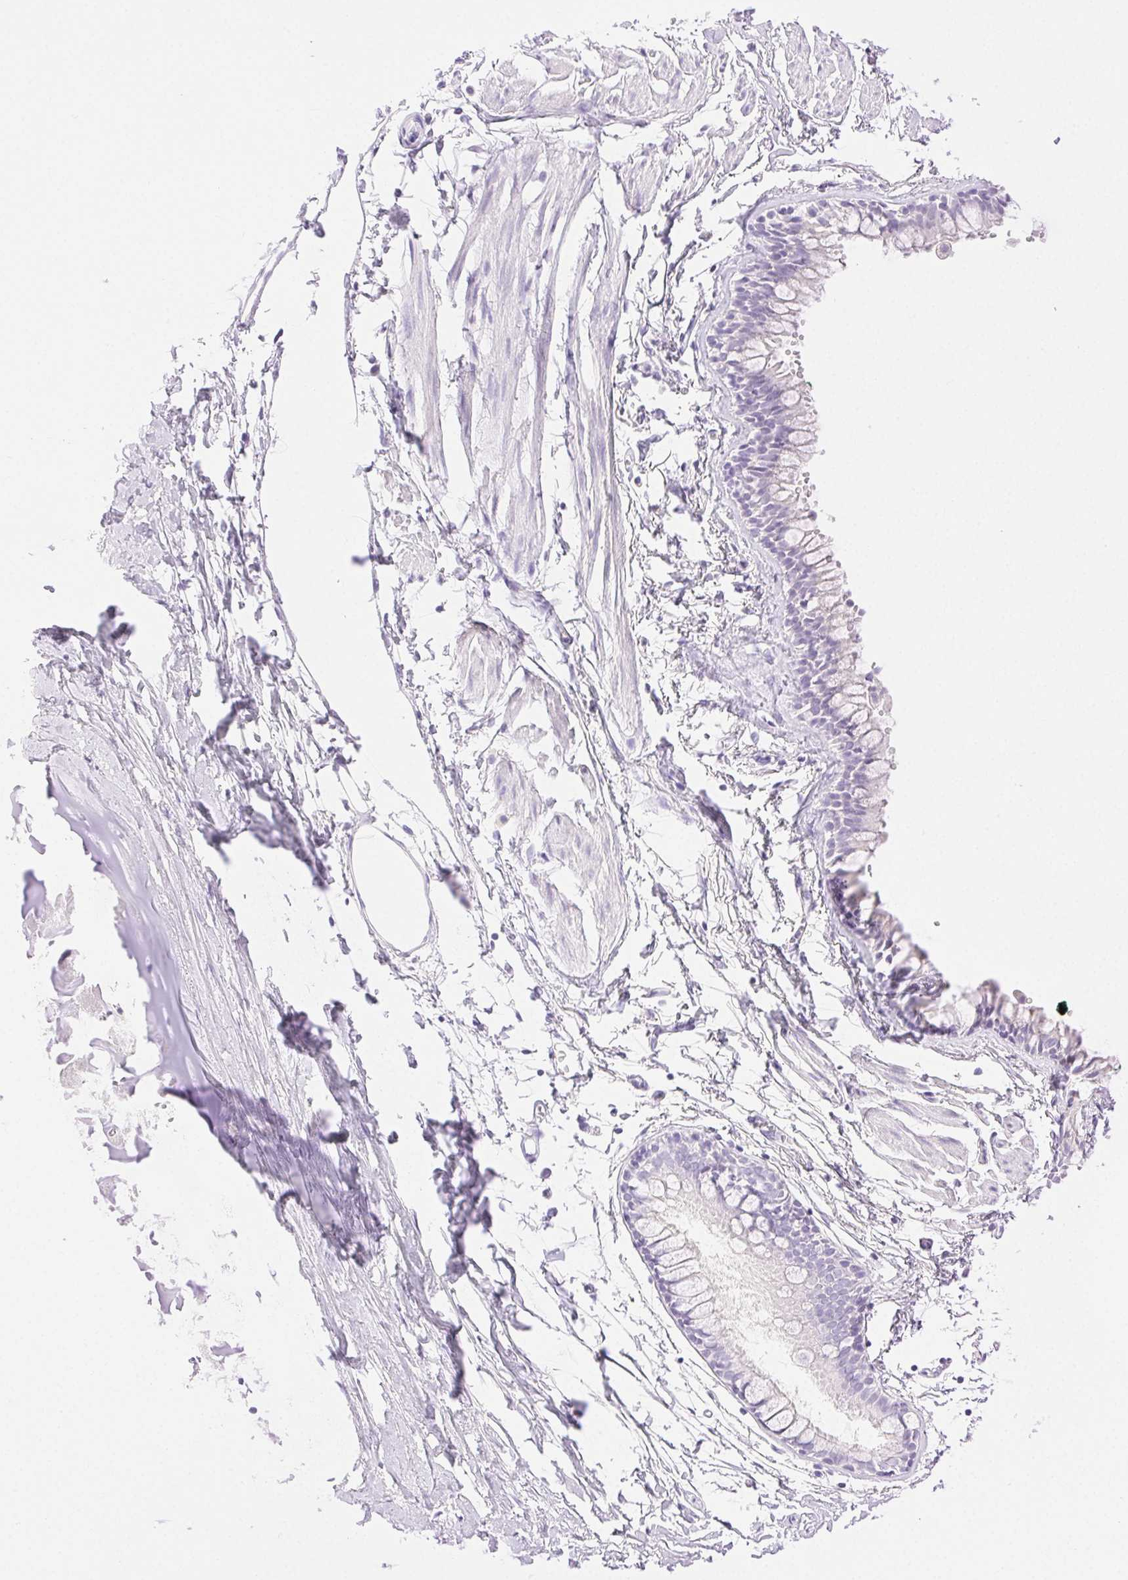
{"staining": {"intensity": "negative", "quantity": "none", "location": "none"}, "tissue": "bronchus", "cell_type": "Respiratory epithelial cells", "image_type": "normal", "snomed": [{"axis": "morphology", "description": "Normal tissue, NOS"}, {"axis": "topography", "description": "Cartilage tissue"}, {"axis": "topography", "description": "Bronchus"}], "caption": "High power microscopy image of an immunohistochemistry (IHC) photomicrograph of benign bronchus, revealing no significant staining in respiratory epithelial cells.", "gene": "SPACA4", "patient": {"sex": "female", "age": 59}}